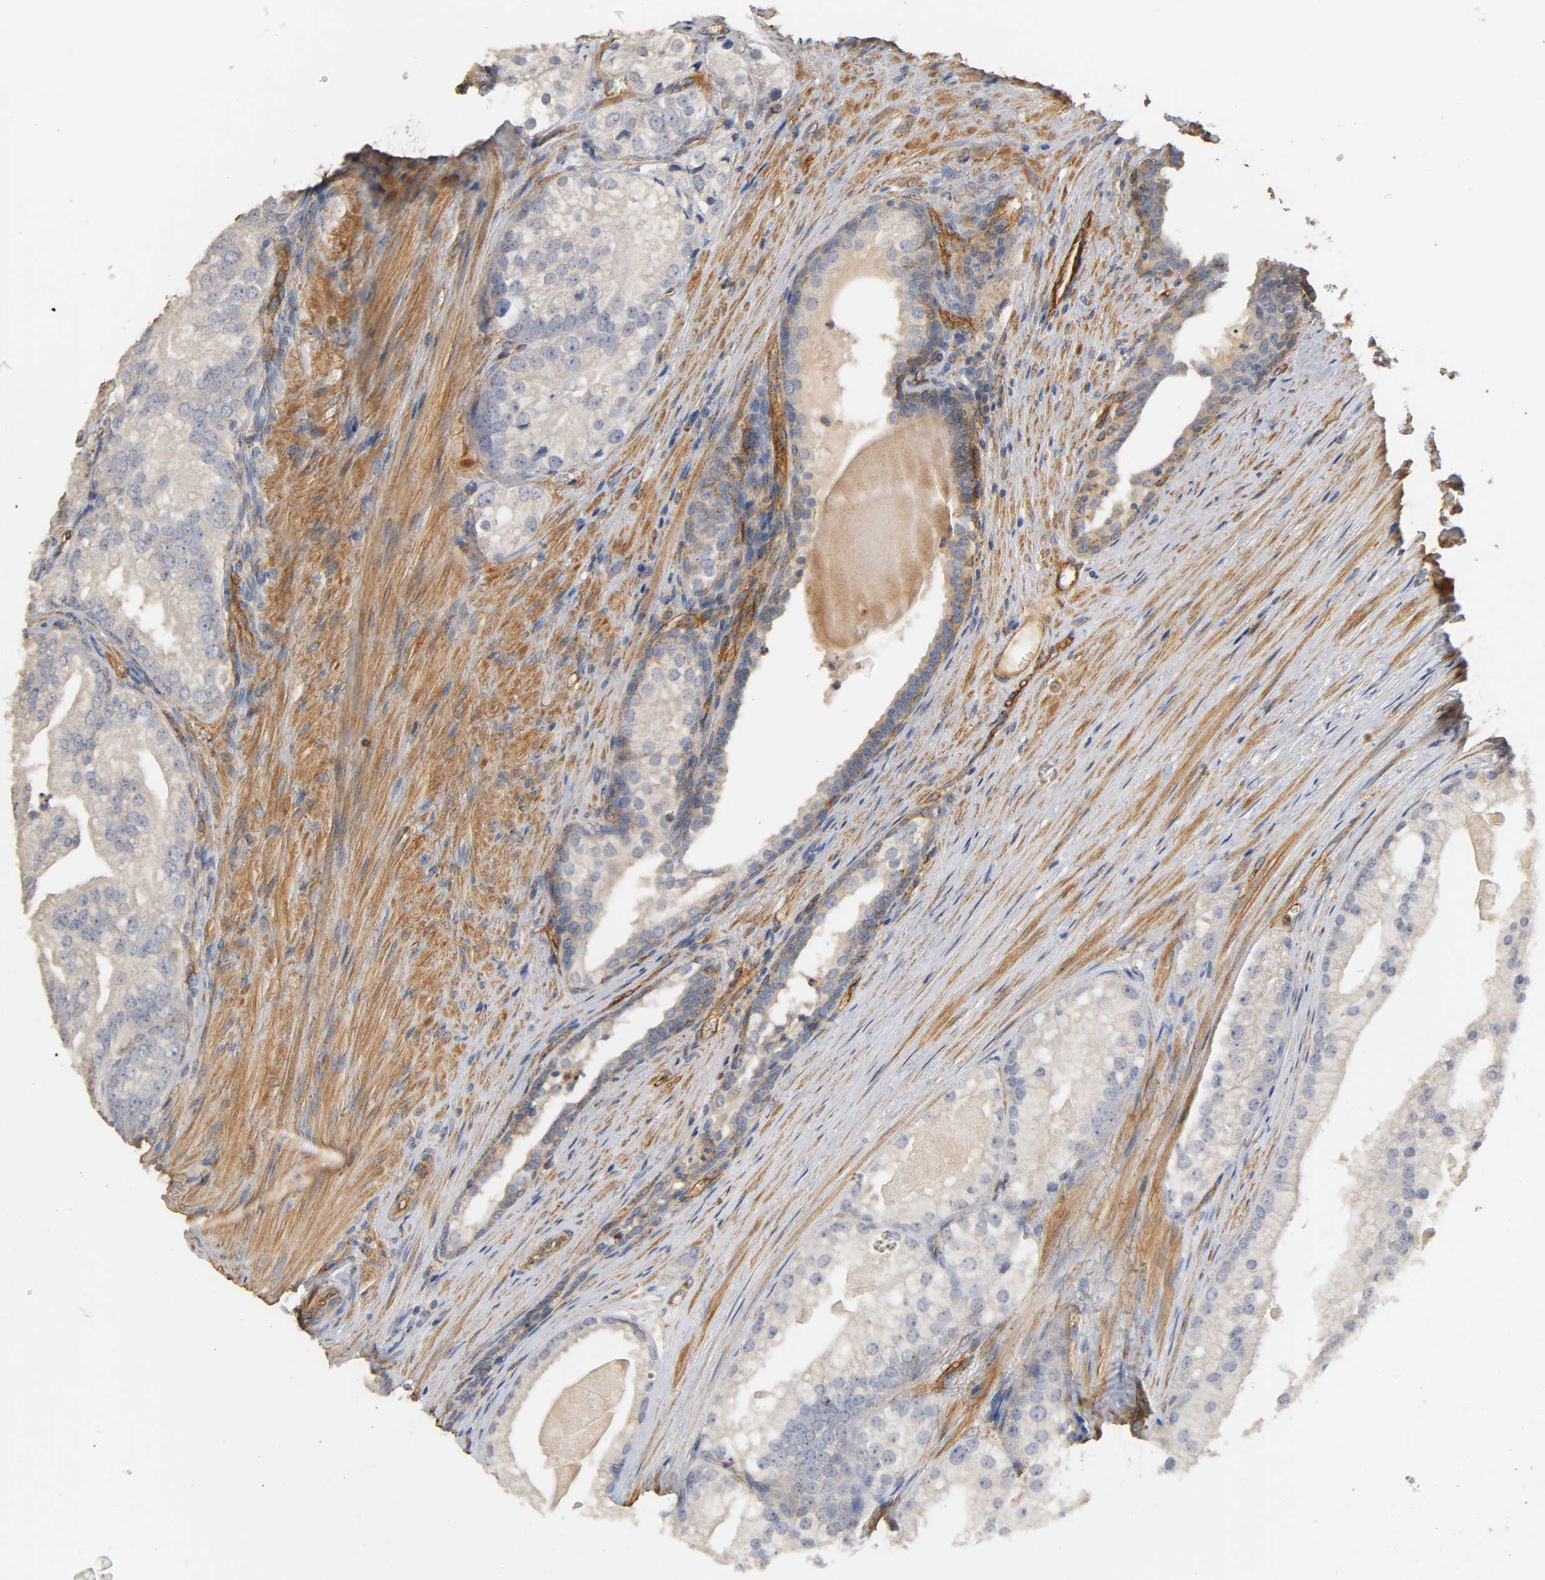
{"staining": {"intensity": "negative", "quantity": "none", "location": "none"}, "tissue": "prostate cancer", "cell_type": "Tumor cells", "image_type": "cancer", "snomed": [{"axis": "morphology", "description": "Adenocarcinoma, Low grade"}, {"axis": "topography", "description": "Prostate"}], "caption": "Low-grade adenocarcinoma (prostate) was stained to show a protein in brown. There is no significant staining in tumor cells. Brightfield microscopy of immunohistochemistry (IHC) stained with DAB (brown) and hematoxylin (blue), captured at high magnification.", "gene": "IFITM3", "patient": {"sex": "male", "age": 69}}